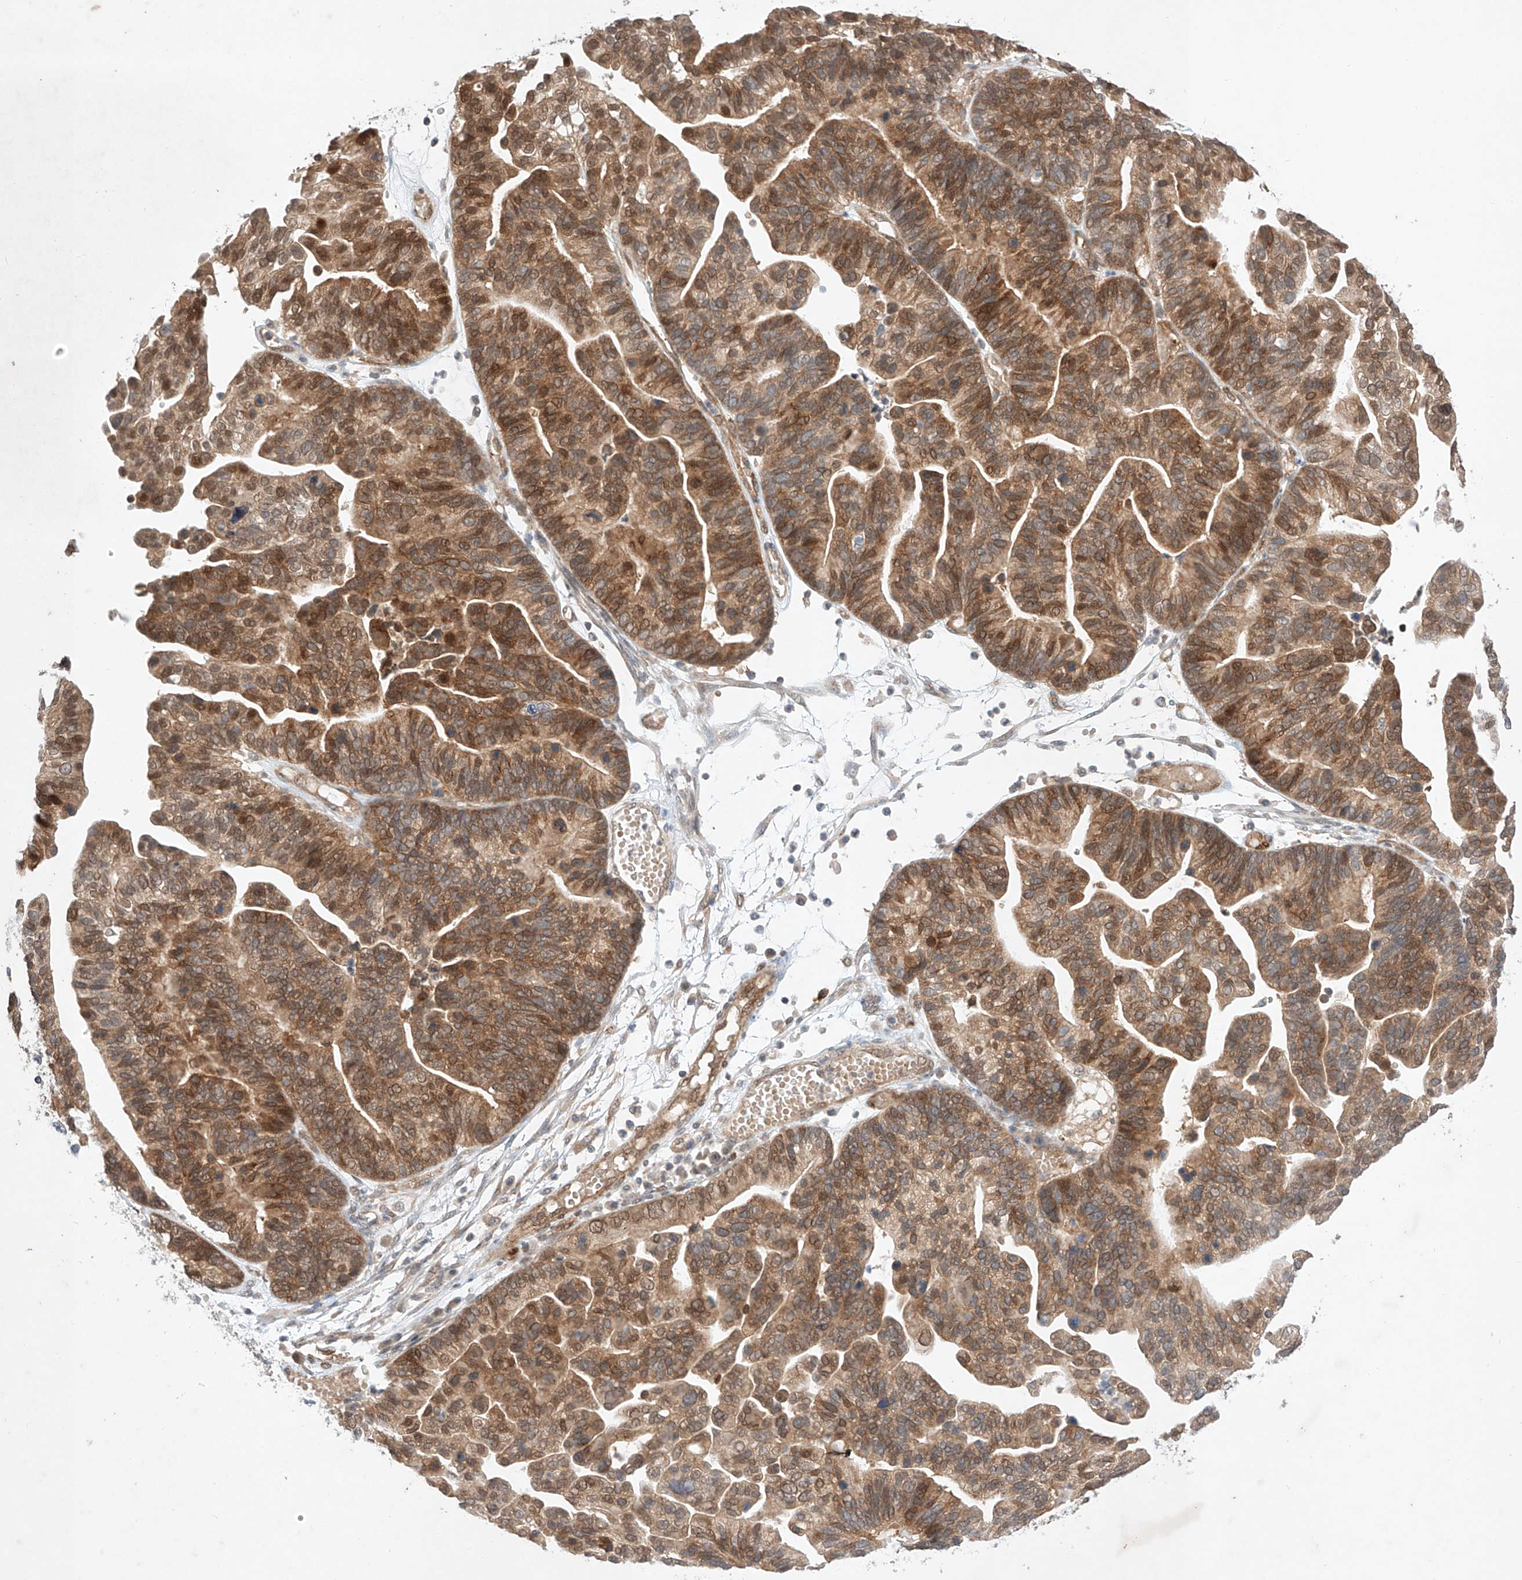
{"staining": {"intensity": "moderate", "quantity": ">75%", "location": "cytoplasmic/membranous,nuclear"}, "tissue": "ovarian cancer", "cell_type": "Tumor cells", "image_type": "cancer", "snomed": [{"axis": "morphology", "description": "Cystadenocarcinoma, serous, NOS"}, {"axis": "topography", "description": "Ovary"}], "caption": "Moderate cytoplasmic/membranous and nuclear expression for a protein is appreciated in approximately >75% of tumor cells of ovarian serous cystadenocarcinoma using IHC.", "gene": "ZNF124", "patient": {"sex": "female", "age": 56}}